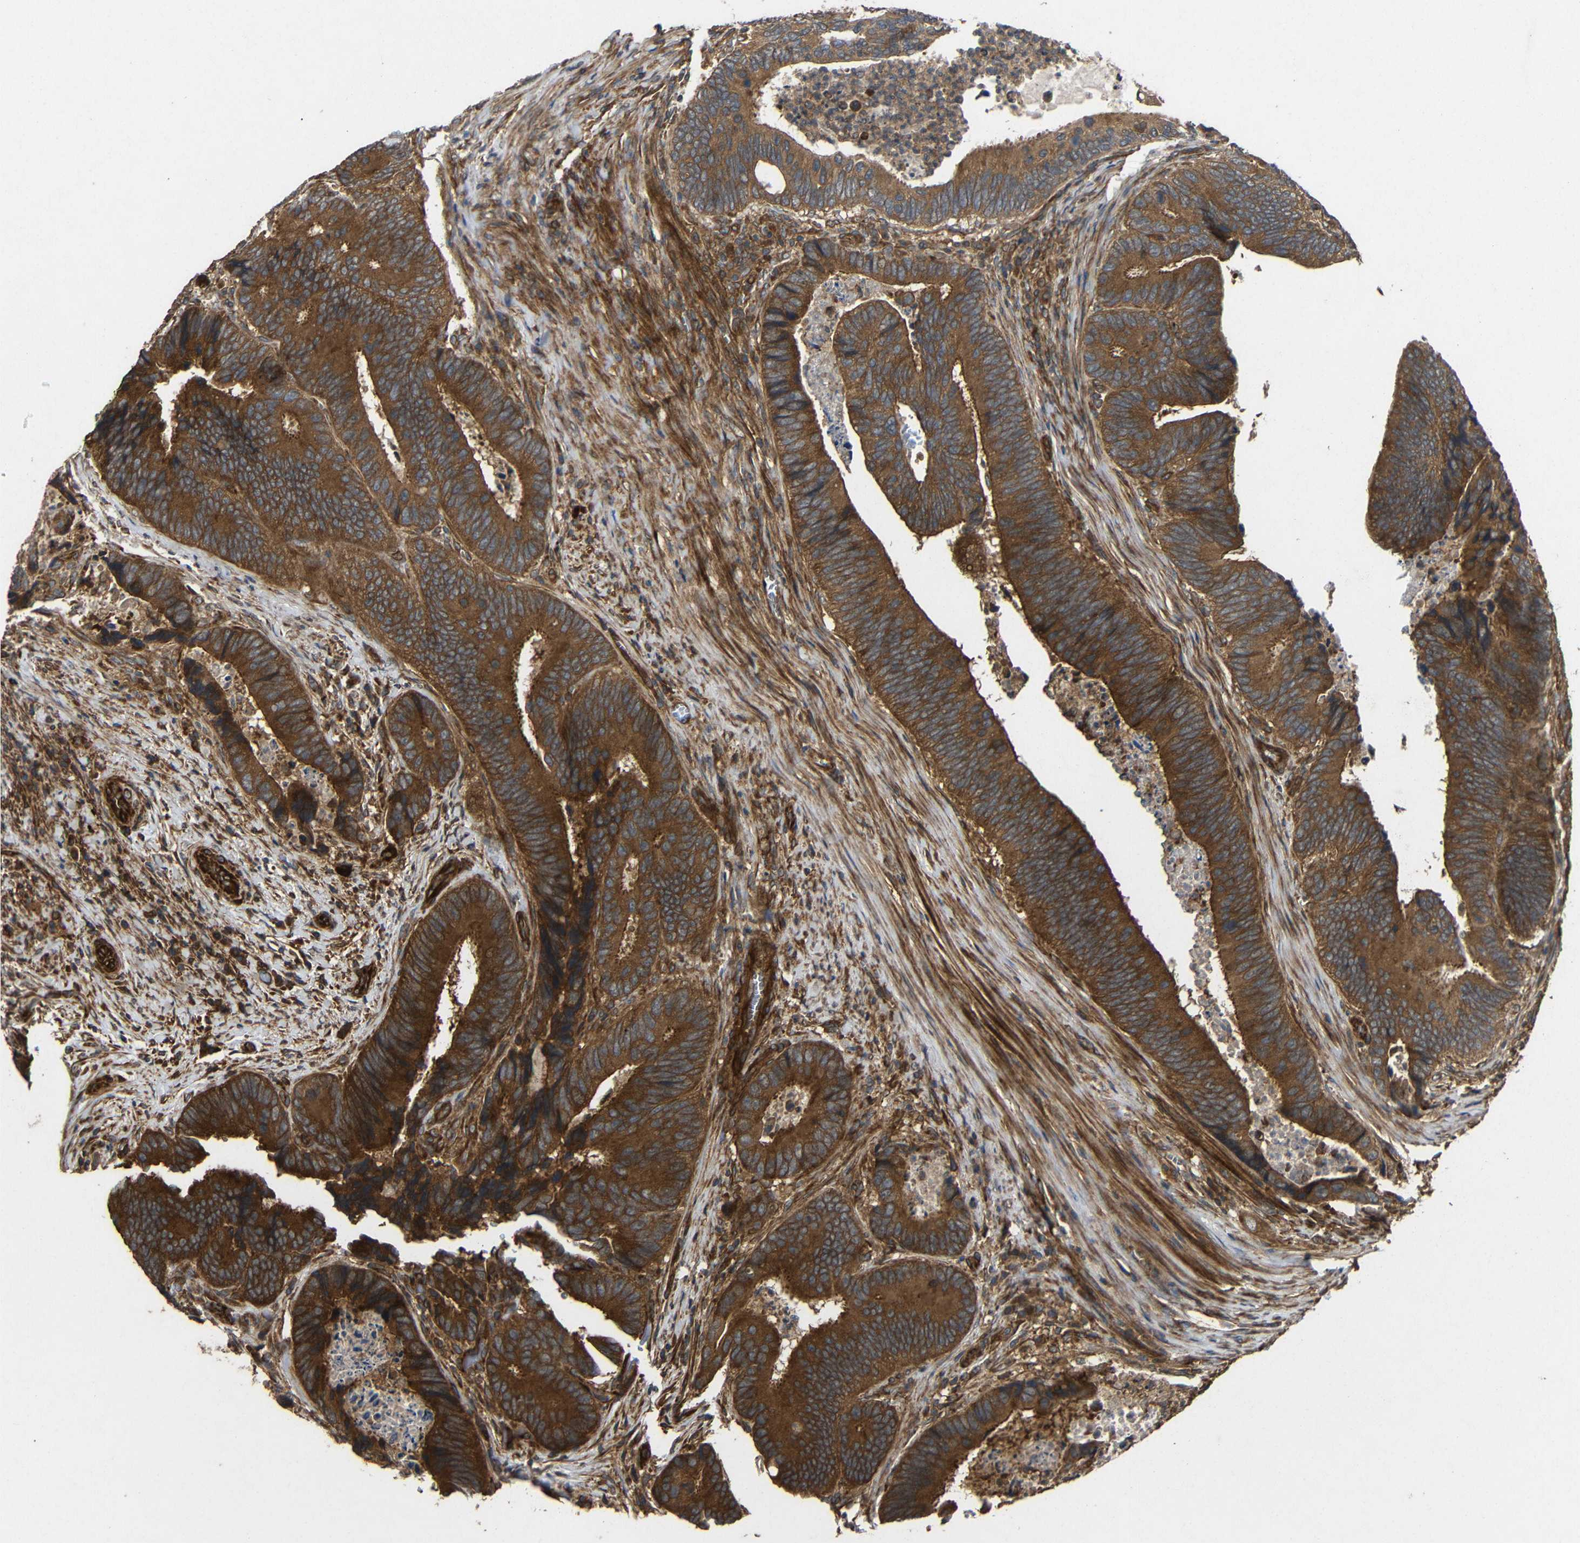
{"staining": {"intensity": "strong", "quantity": ">75%", "location": "cytoplasmic/membranous"}, "tissue": "colorectal cancer", "cell_type": "Tumor cells", "image_type": "cancer", "snomed": [{"axis": "morphology", "description": "Inflammation, NOS"}, {"axis": "morphology", "description": "Adenocarcinoma, NOS"}, {"axis": "topography", "description": "Colon"}], "caption": "IHC photomicrograph of neoplastic tissue: human colorectal cancer (adenocarcinoma) stained using immunohistochemistry exhibits high levels of strong protein expression localized specifically in the cytoplasmic/membranous of tumor cells, appearing as a cytoplasmic/membranous brown color.", "gene": "EIF2S1", "patient": {"sex": "male", "age": 72}}